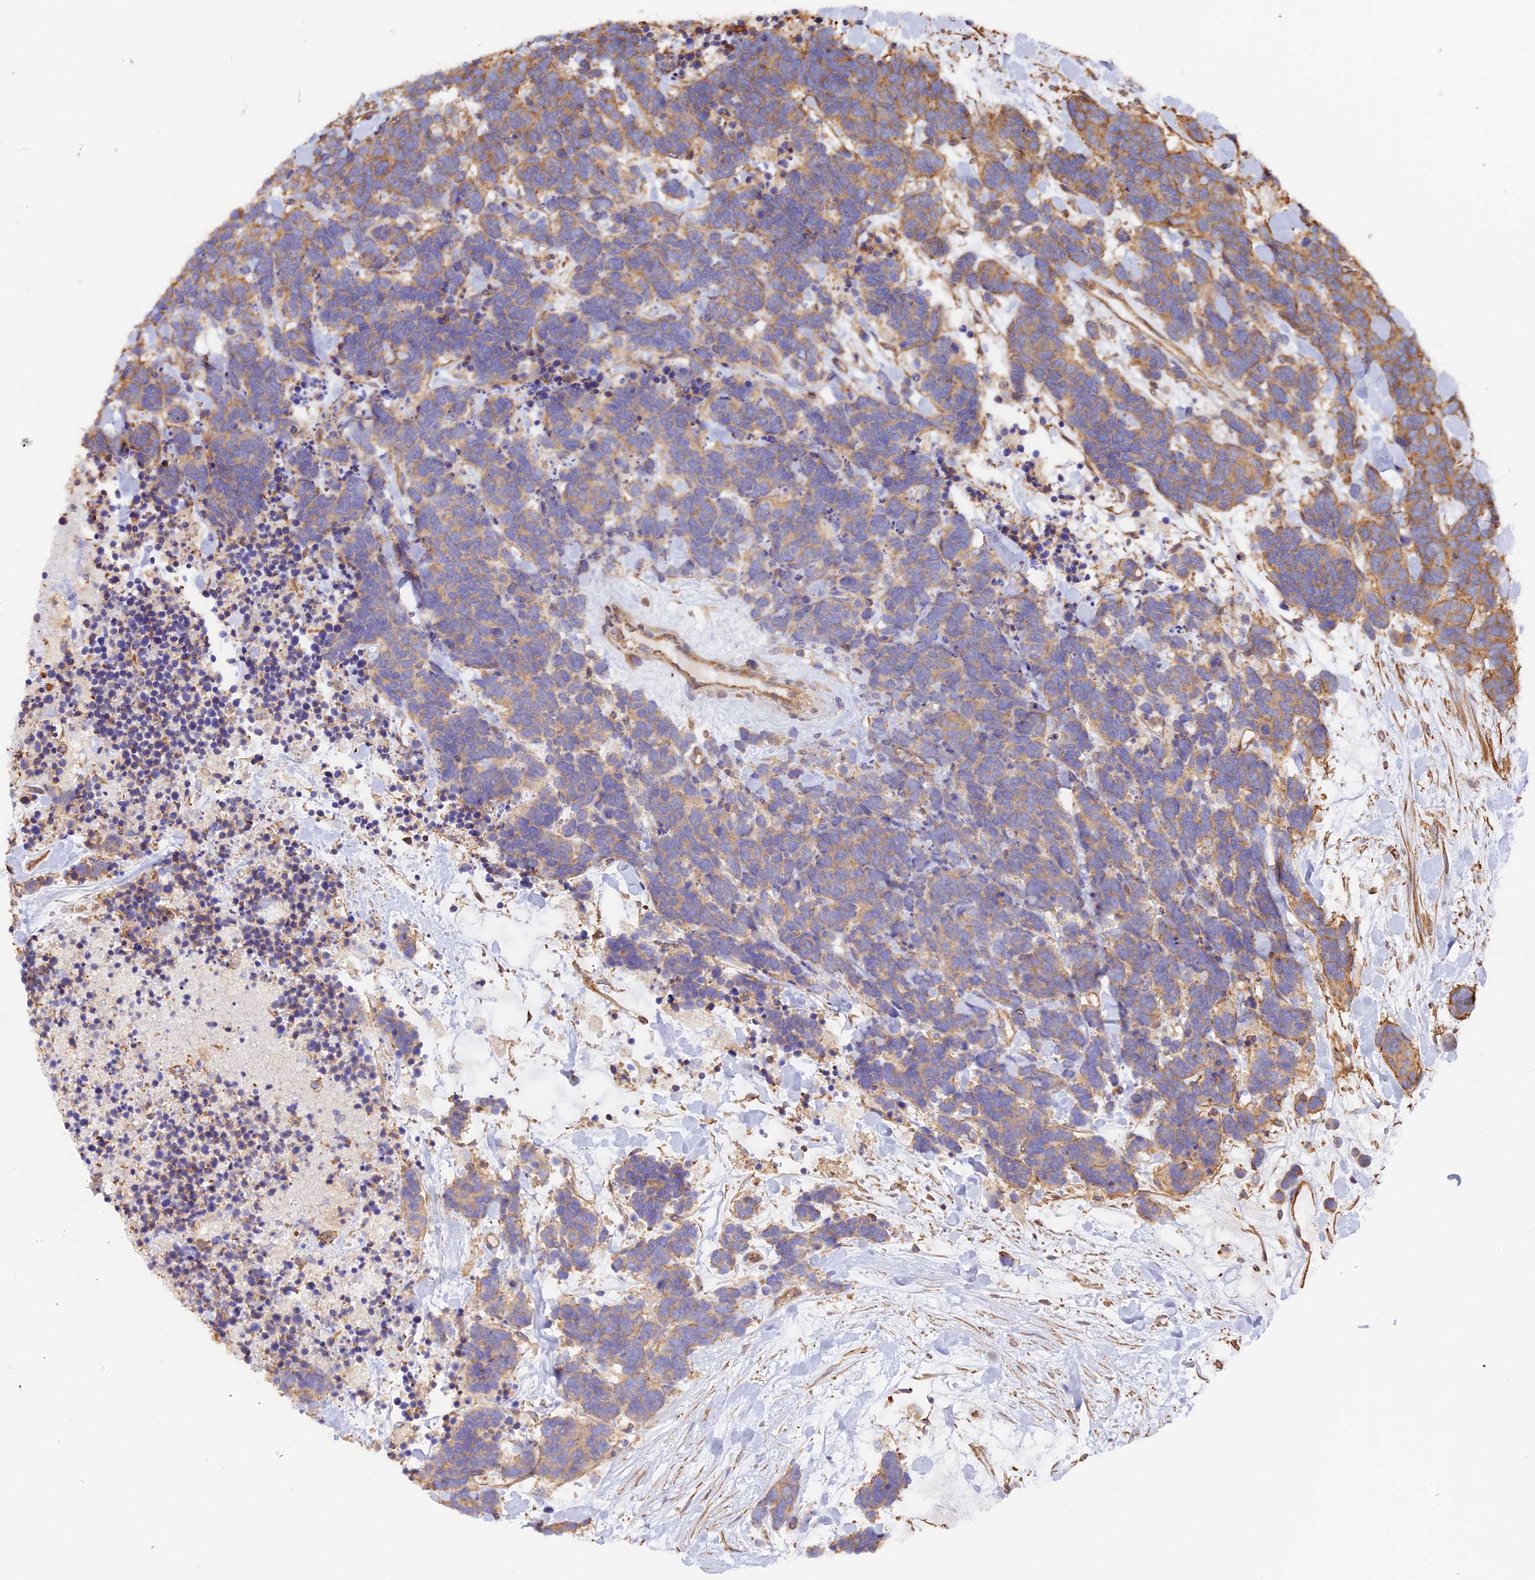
{"staining": {"intensity": "moderate", "quantity": ">75%", "location": "cytoplasmic/membranous"}, "tissue": "carcinoid", "cell_type": "Tumor cells", "image_type": "cancer", "snomed": [{"axis": "morphology", "description": "Carcinoma, NOS"}, {"axis": "morphology", "description": "Carcinoid, malignant, NOS"}, {"axis": "topography", "description": "Prostate"}], "caption": "Immunohistochemistry (IHC) image of neoplastic tissue: human carcinoid stained using immunohistochemistry exhibits medium levels of moderate protein expression localized specifically in the cytoplasmic/membranous of tumor cells, appearing as a cytoplasmic/membranous brown color.", "gene": "VPS18", "patient": {"sex": "male", "age": 57}}